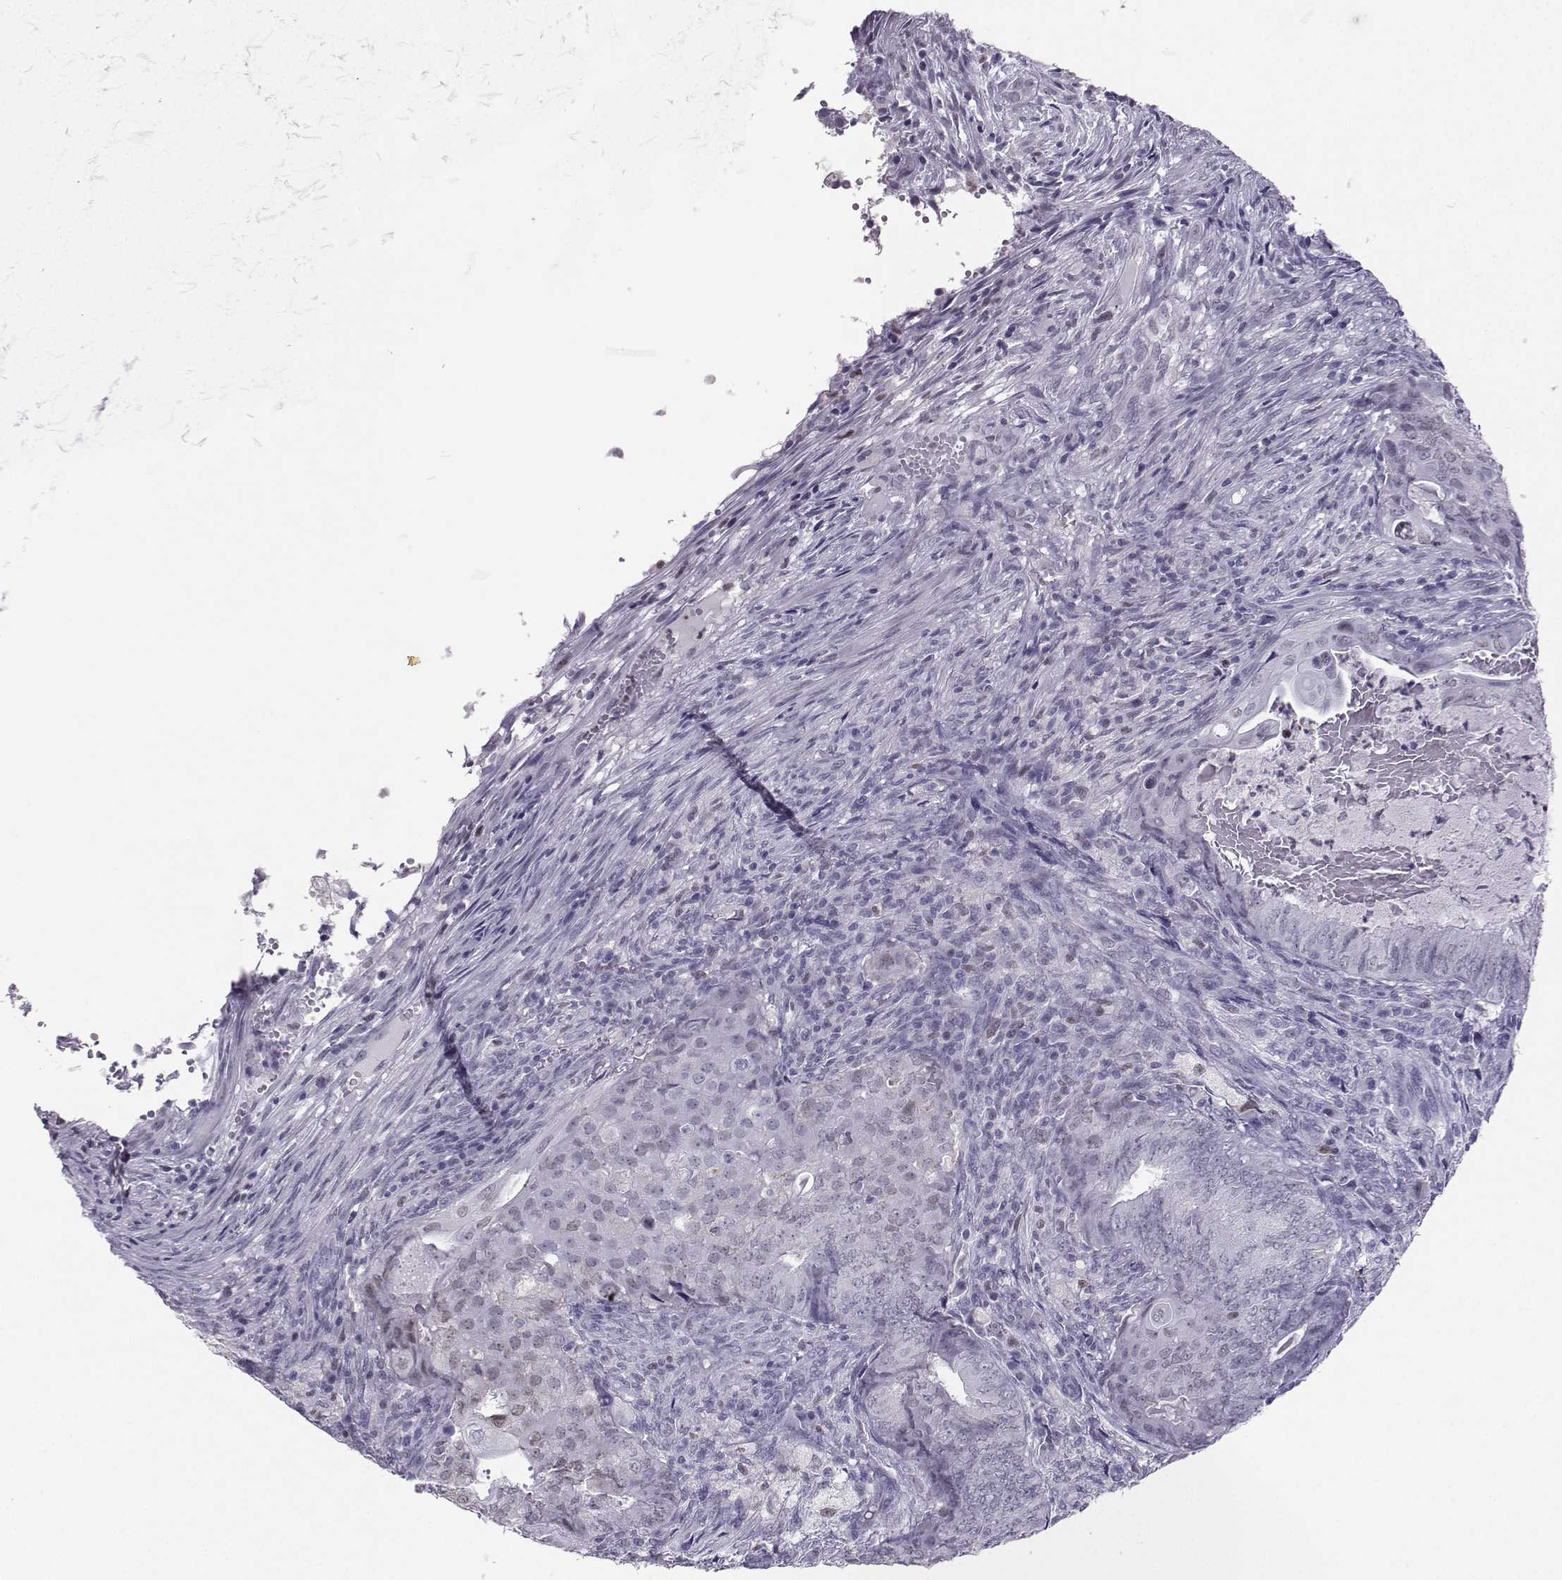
{"staining": {"intensity": "negative", "quantity": "none", "location": "none"}, "tissue": "endometrial cancer", "cell_type": "Tumor cells", "image_type": "cancer", "snomed": [{"axis": "morphology", "description": "Adenocarcinoma, NOS"}, {"axis": "topography", "description": "Endometrium"}], "caption": "Immunohistochemistry (IHC) of endometrial cancer reveals no positivity in tumor cells. (DAB immunohistochemistry (IHC) visualized using brightfield microscopy, high magnification).", "gene": "TEDC2", "patient": {"sex": "female", "age": 62}}